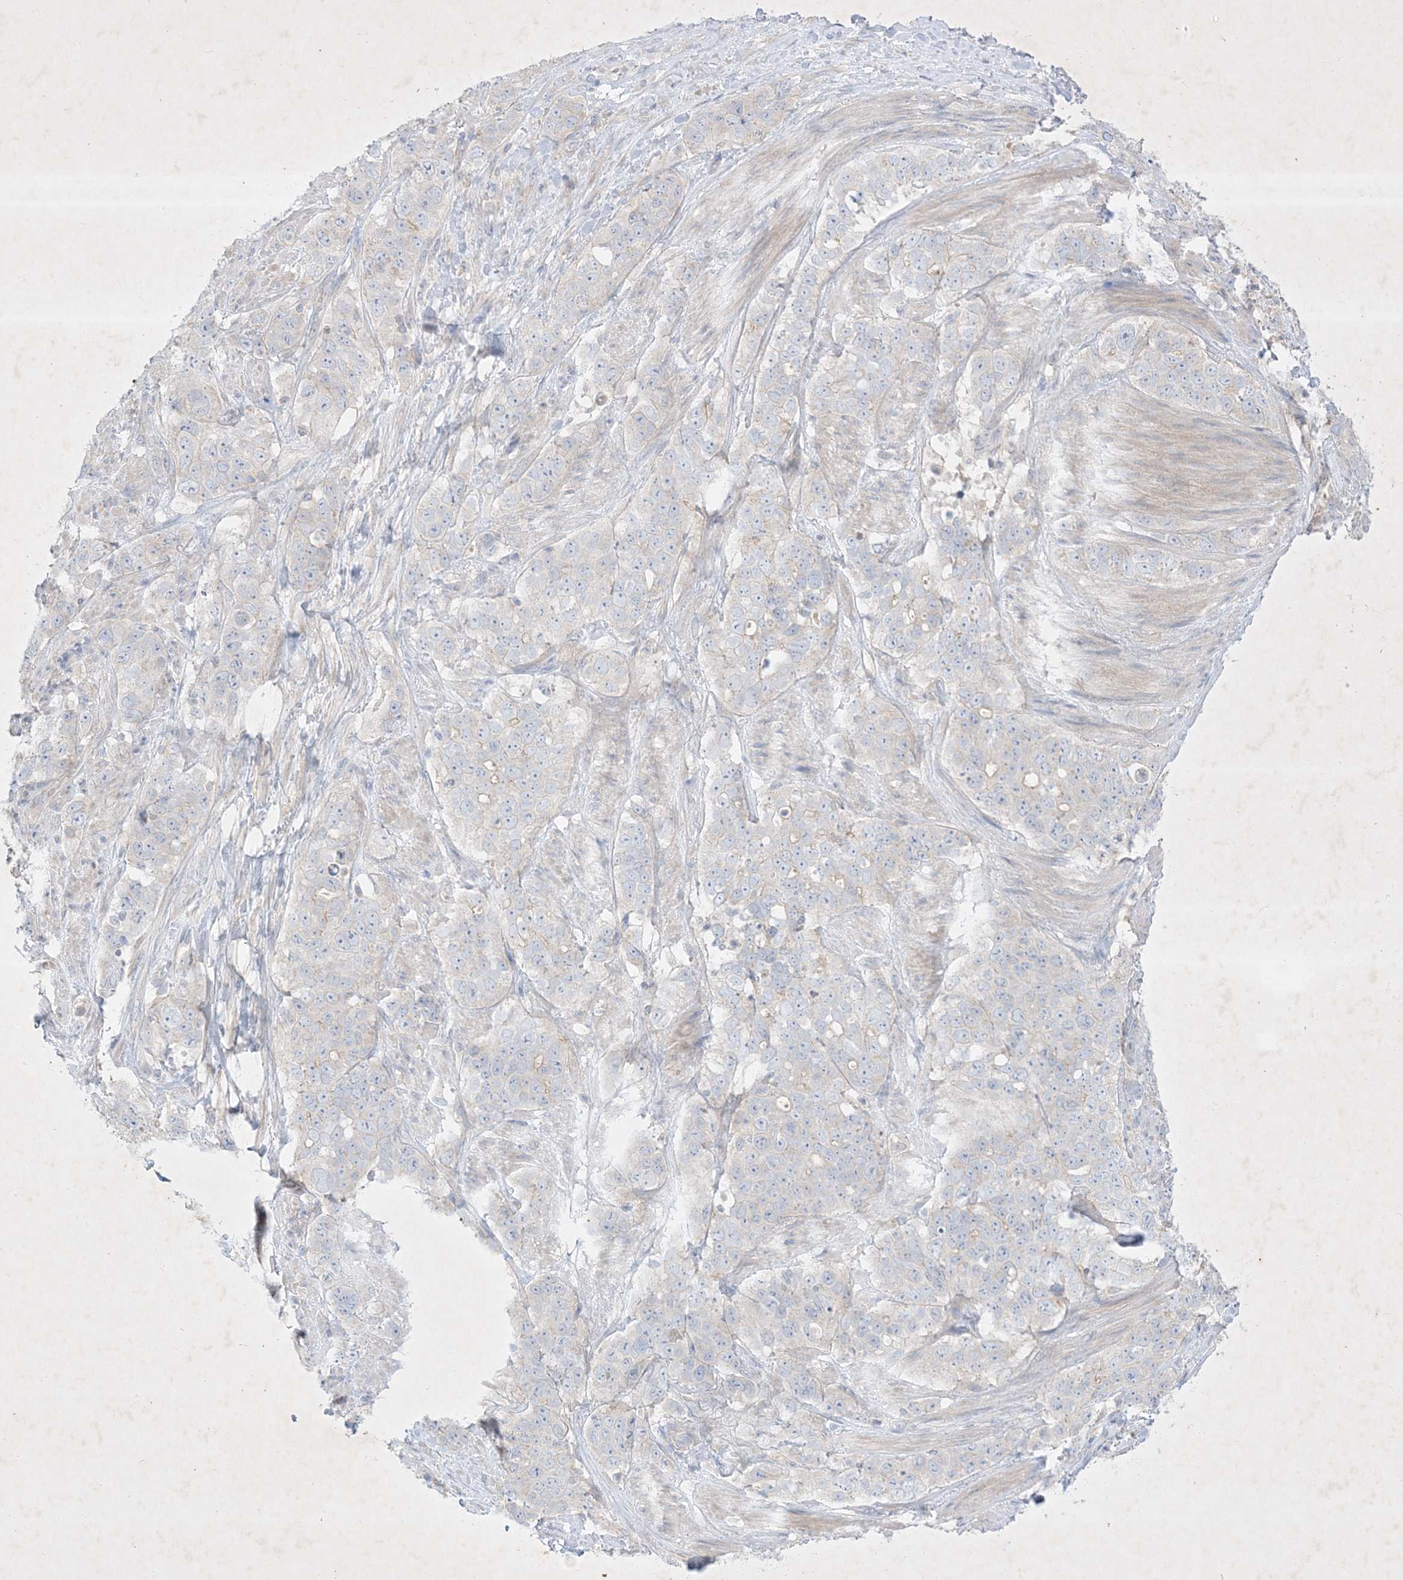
{"staining": {"intensity": "negative", "quantity": "none", "location": "none"}, "tissue": "stomach cancer", "cell_type": "Tumor cells", "image_type": "cancer", "snomed": [{"axis": "morphology", "description": "Adenocarcinoma, NOS"}, {"axis": "topography", "description": "Stomach"}], "caption": "The photomicrograph demonstrates no significant staining in tumor cells of adenocarcinoma (stomach).", "gene": "PLEKHA3", "patient": {"sex": "male", "age": 48}}